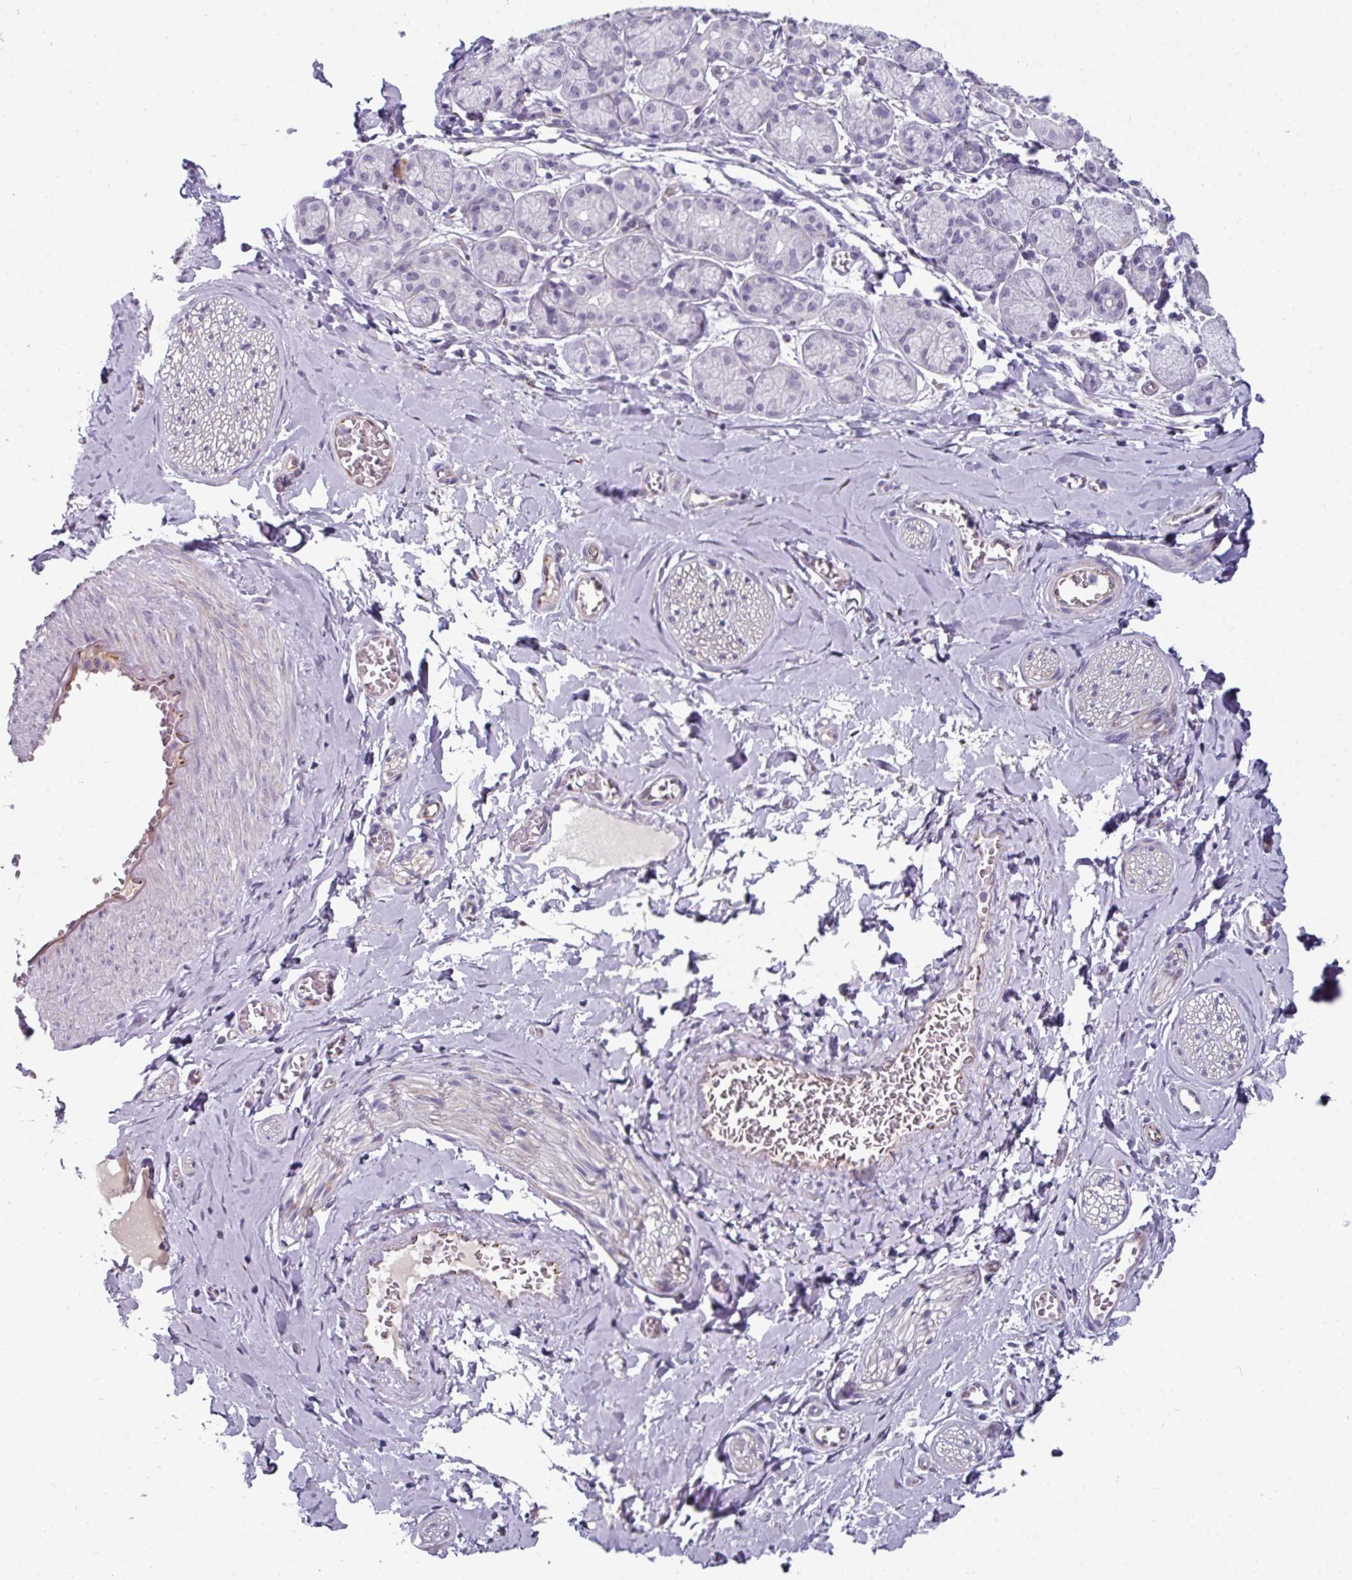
{"staining": {"intensity": "negative", "quantity": "none", "location": "none"}, "tissue": "adipose tissue", "cell_type": "Adipocytes", "image_type": "normal", "snomed": [{"axis": "morphology", "description": "Normal tissue, NOS"}, {"axis": "topography", "description": "Salivary gland"}, {"axis": "topography", "description": "Peripheral nerve tissue"}], "caption": "Immunohistochemical staining of normal adipose tissue reveals no significant staining in adipocytes.", "gene": "EYA3", "patient": {"sex": "female", "age": 24}}